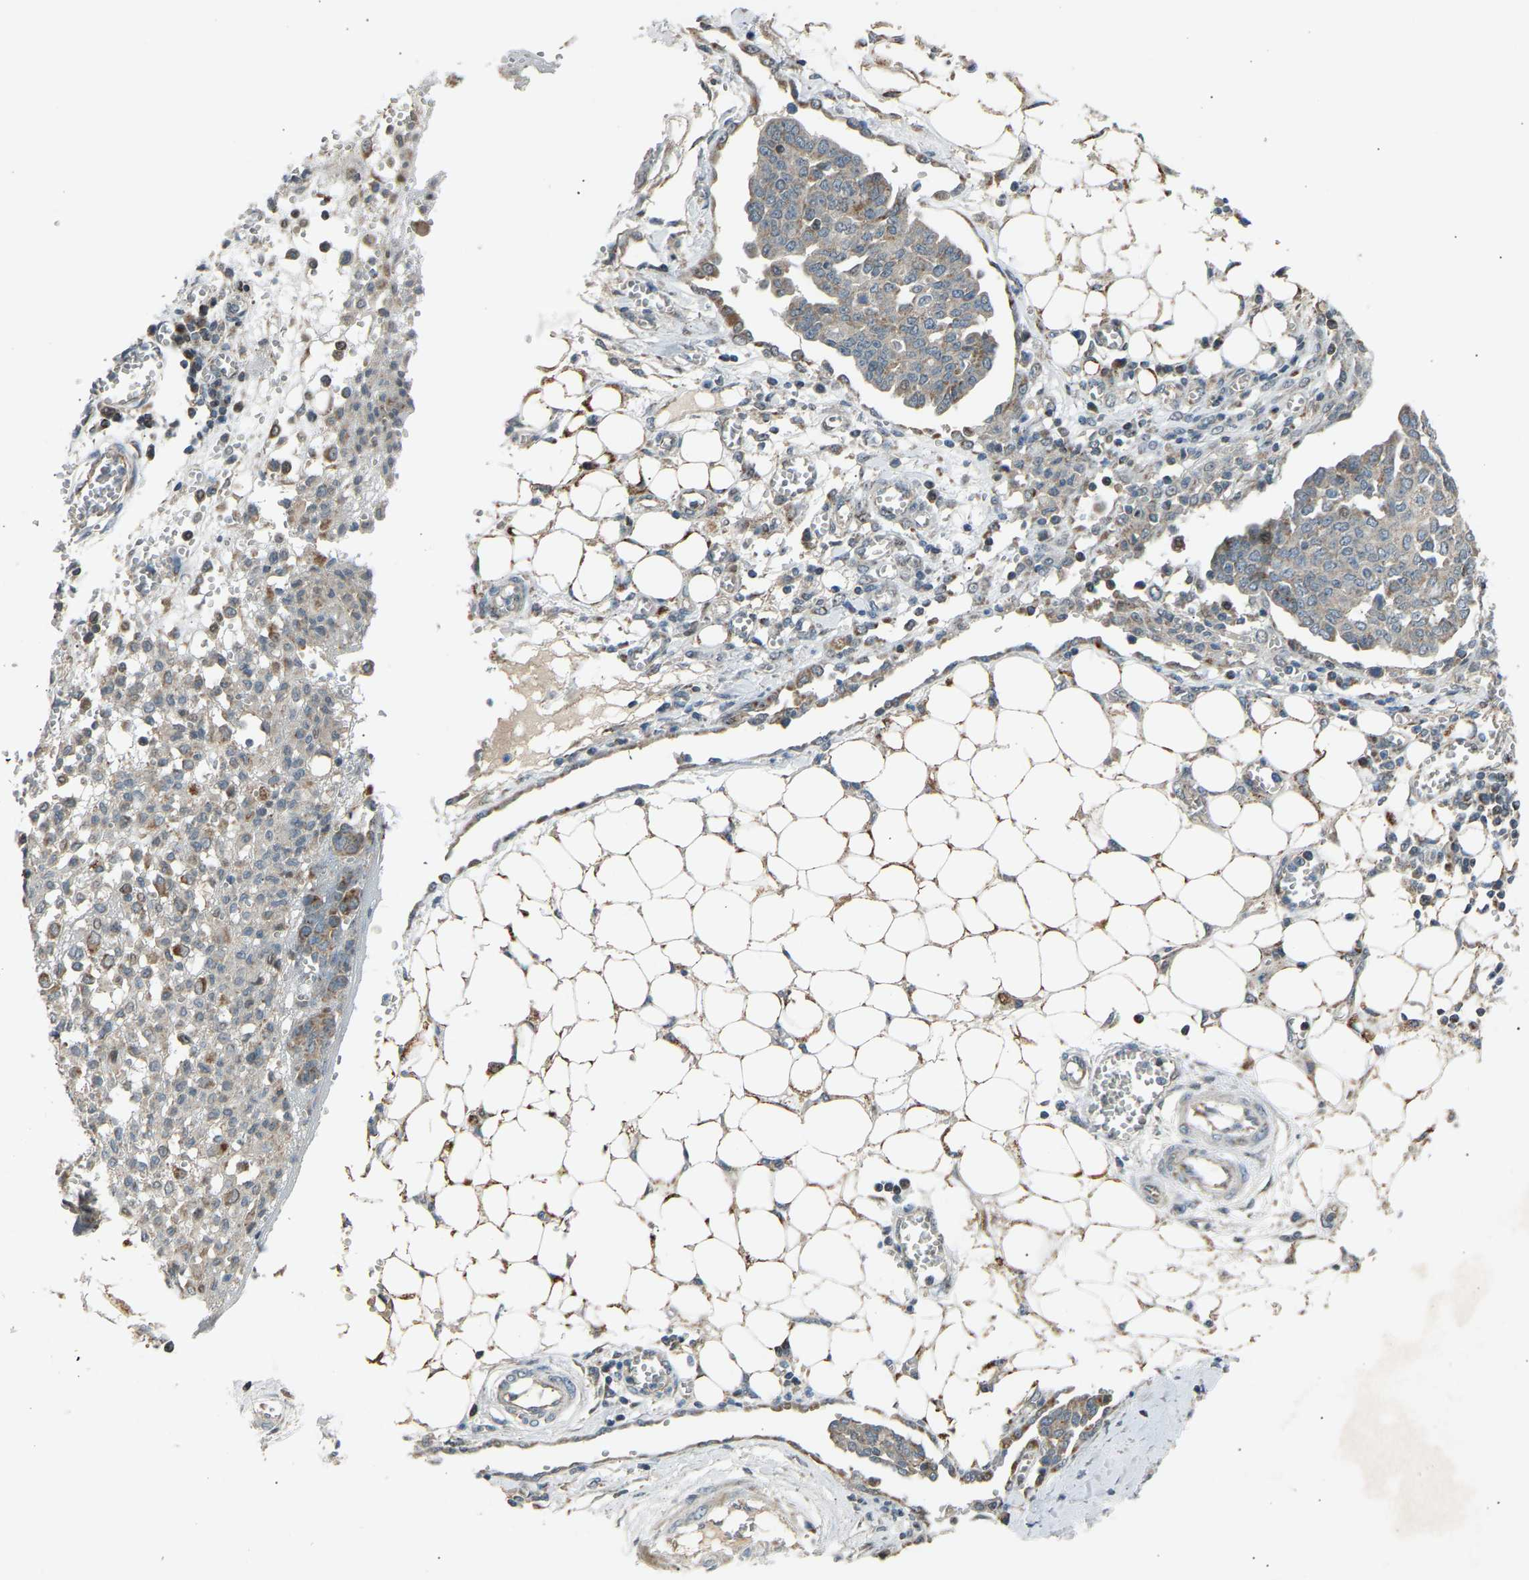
{"staining": {"intensity": "weak", "quantity": "<25%", "location": "cytoplasmic/membranous"}, "tissue": "ovarian cancer", "cell_type": "Tumor cells", "image_type": "cancer", "snomed": [{"axis": "morphology", "description": "Cystadenocarcinoma, serous, NOS"}, {"axis": "topography", "description": "Soft tissue"}, {"axis": "topography", "description": "Ovary"}], "caption": "Tumor cells show no significant protein expression in ovarian serous cystadenocarcinoma. (DAB (3,3'-diaminobenzidine) immunohistochemistry with hematoxylin counter stain).", "gene": "VPS41", "patient": {"sex": "female", "age": 57}}